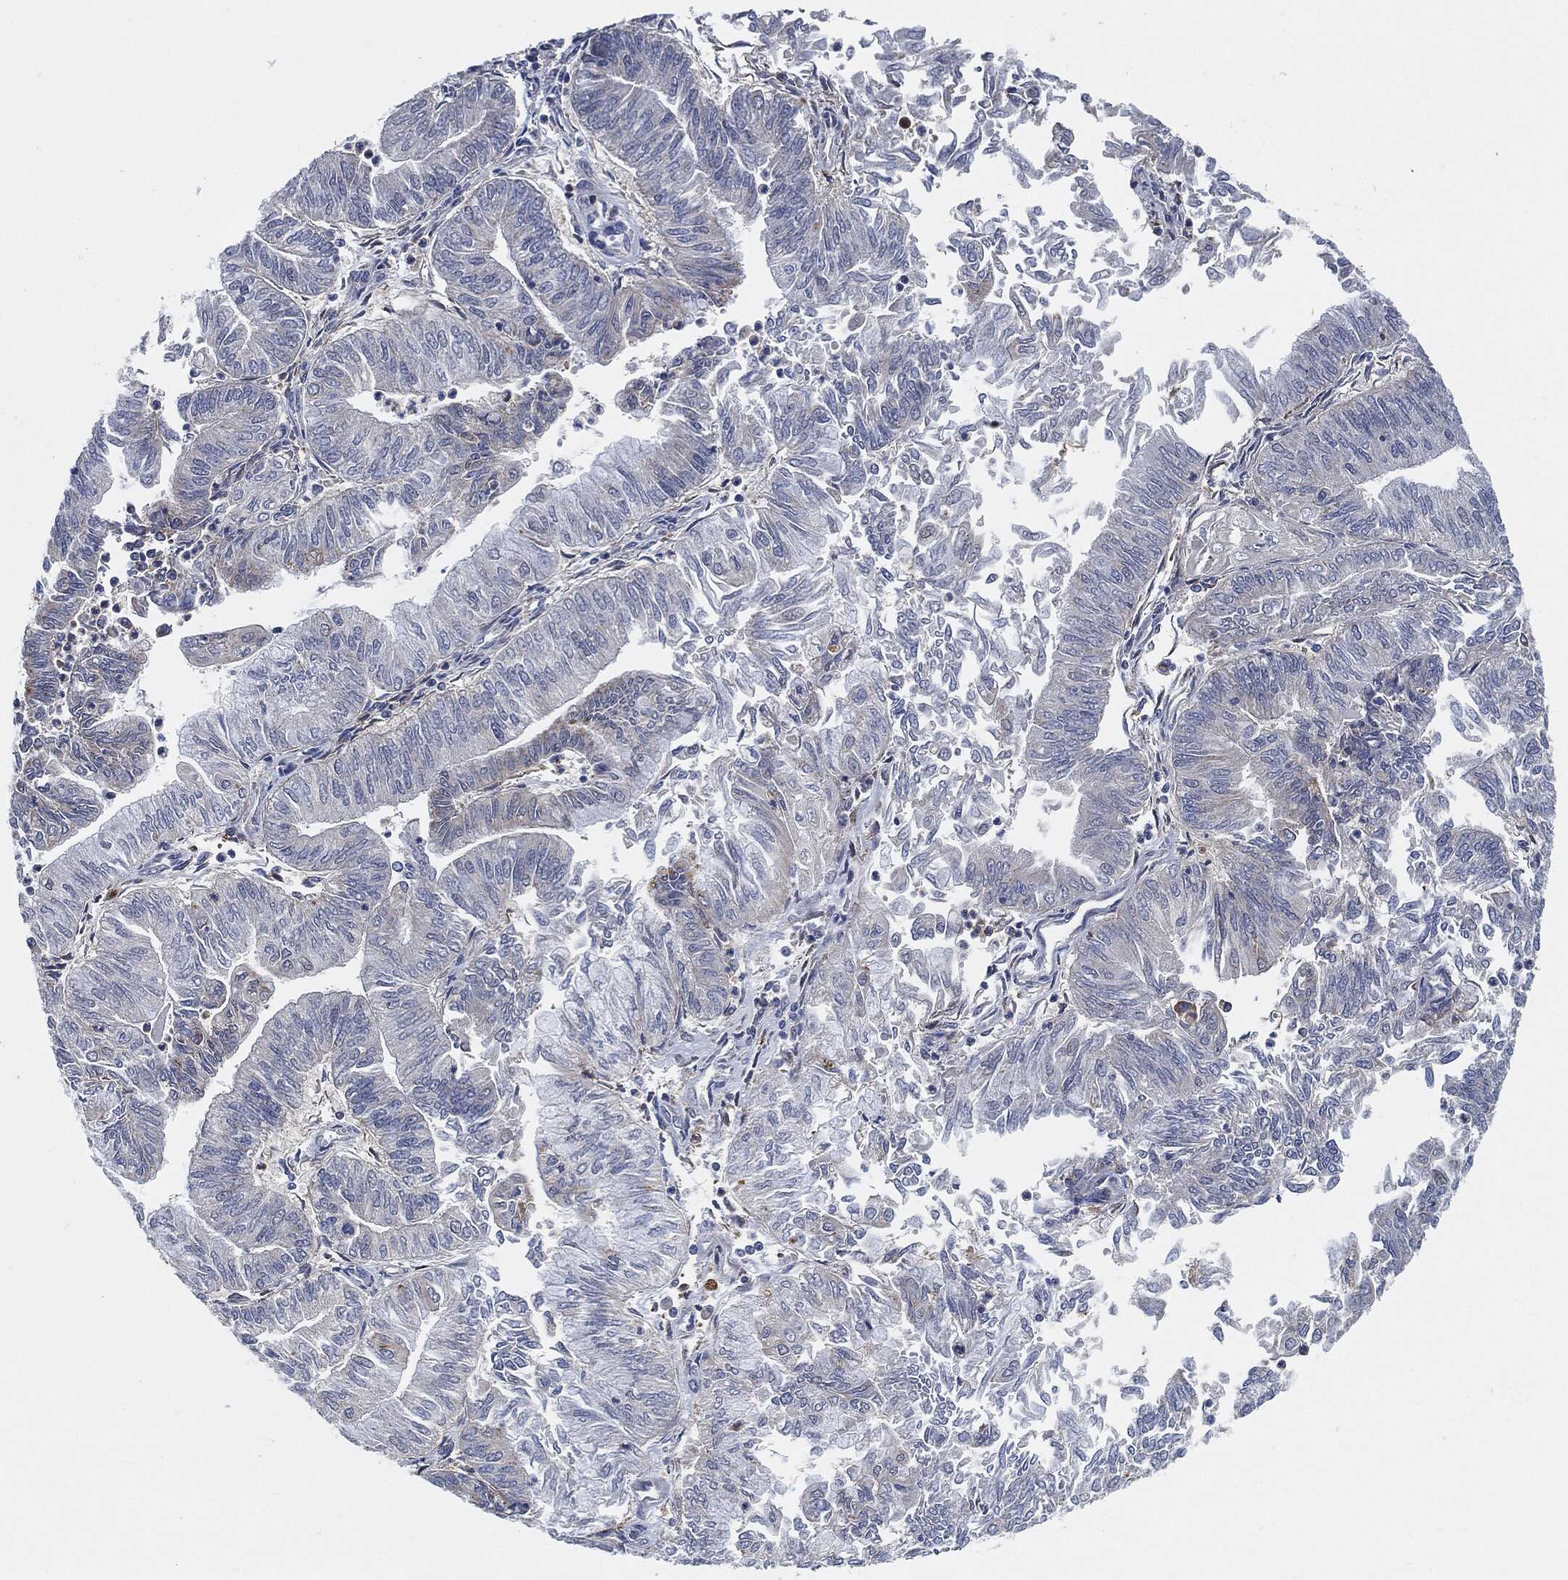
{"staining": {"intensity": "negative", "quantity": "none", "location": "none"}, "tissue": "endometrial cancer", "cell_type": "Tumor cells", "image_type": "cancer", "snomed": [{"axis": "morphology", "description": "Adenocarcinoma, NOS"}, {"axis": "topography", "description": "Endometrium"}], "caption": "Micrograph shows no significant protein staining in tumor cells of endometrial adenocarcinoma.", "gene": "VSIG4", "patient": {"sex": "female", "age": 59}}